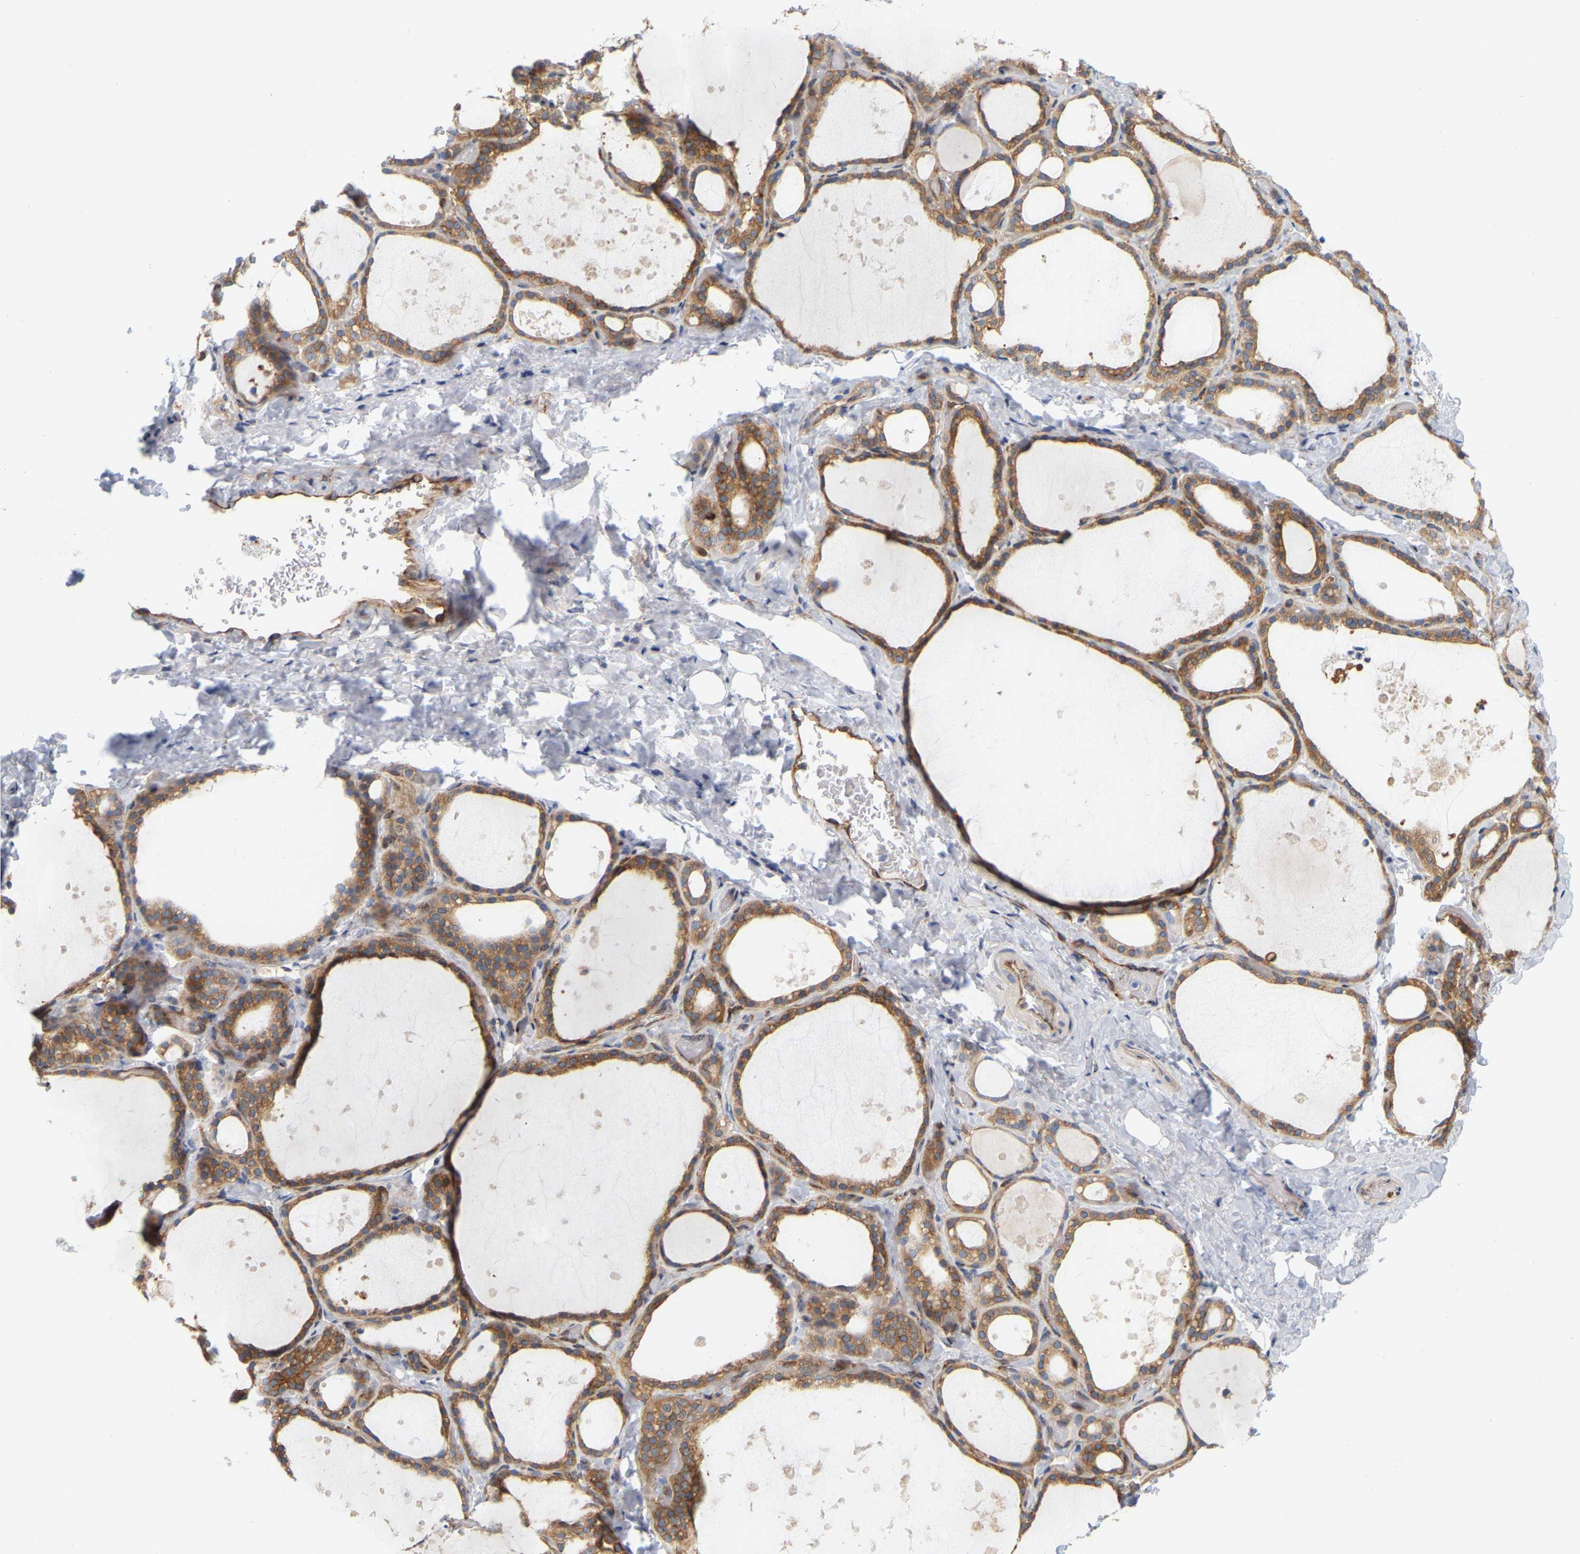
{"staining": {"intensity": "moderate", "quantity": ">75%", "location": "cytoplasmic/membranous"}, "tissue": "thyroid gland", "cell_type": "Glandular cells", "image_type": "normal", "snomed": [{"axis": "morphology", "description": "Normal tissue, NOS"}, {"axis": "topography", "description": "Thyroid gland"}], "caption": "A high-resolution photomicrograph shows immunohistochemistry staining of unremarkable thyroid gland, which shows moderate cytoplasmic/membranous expression in approximately >75% of glandular cells.", "gene": "RAPH1", "patient": {"sex": "female", "age": 44}}